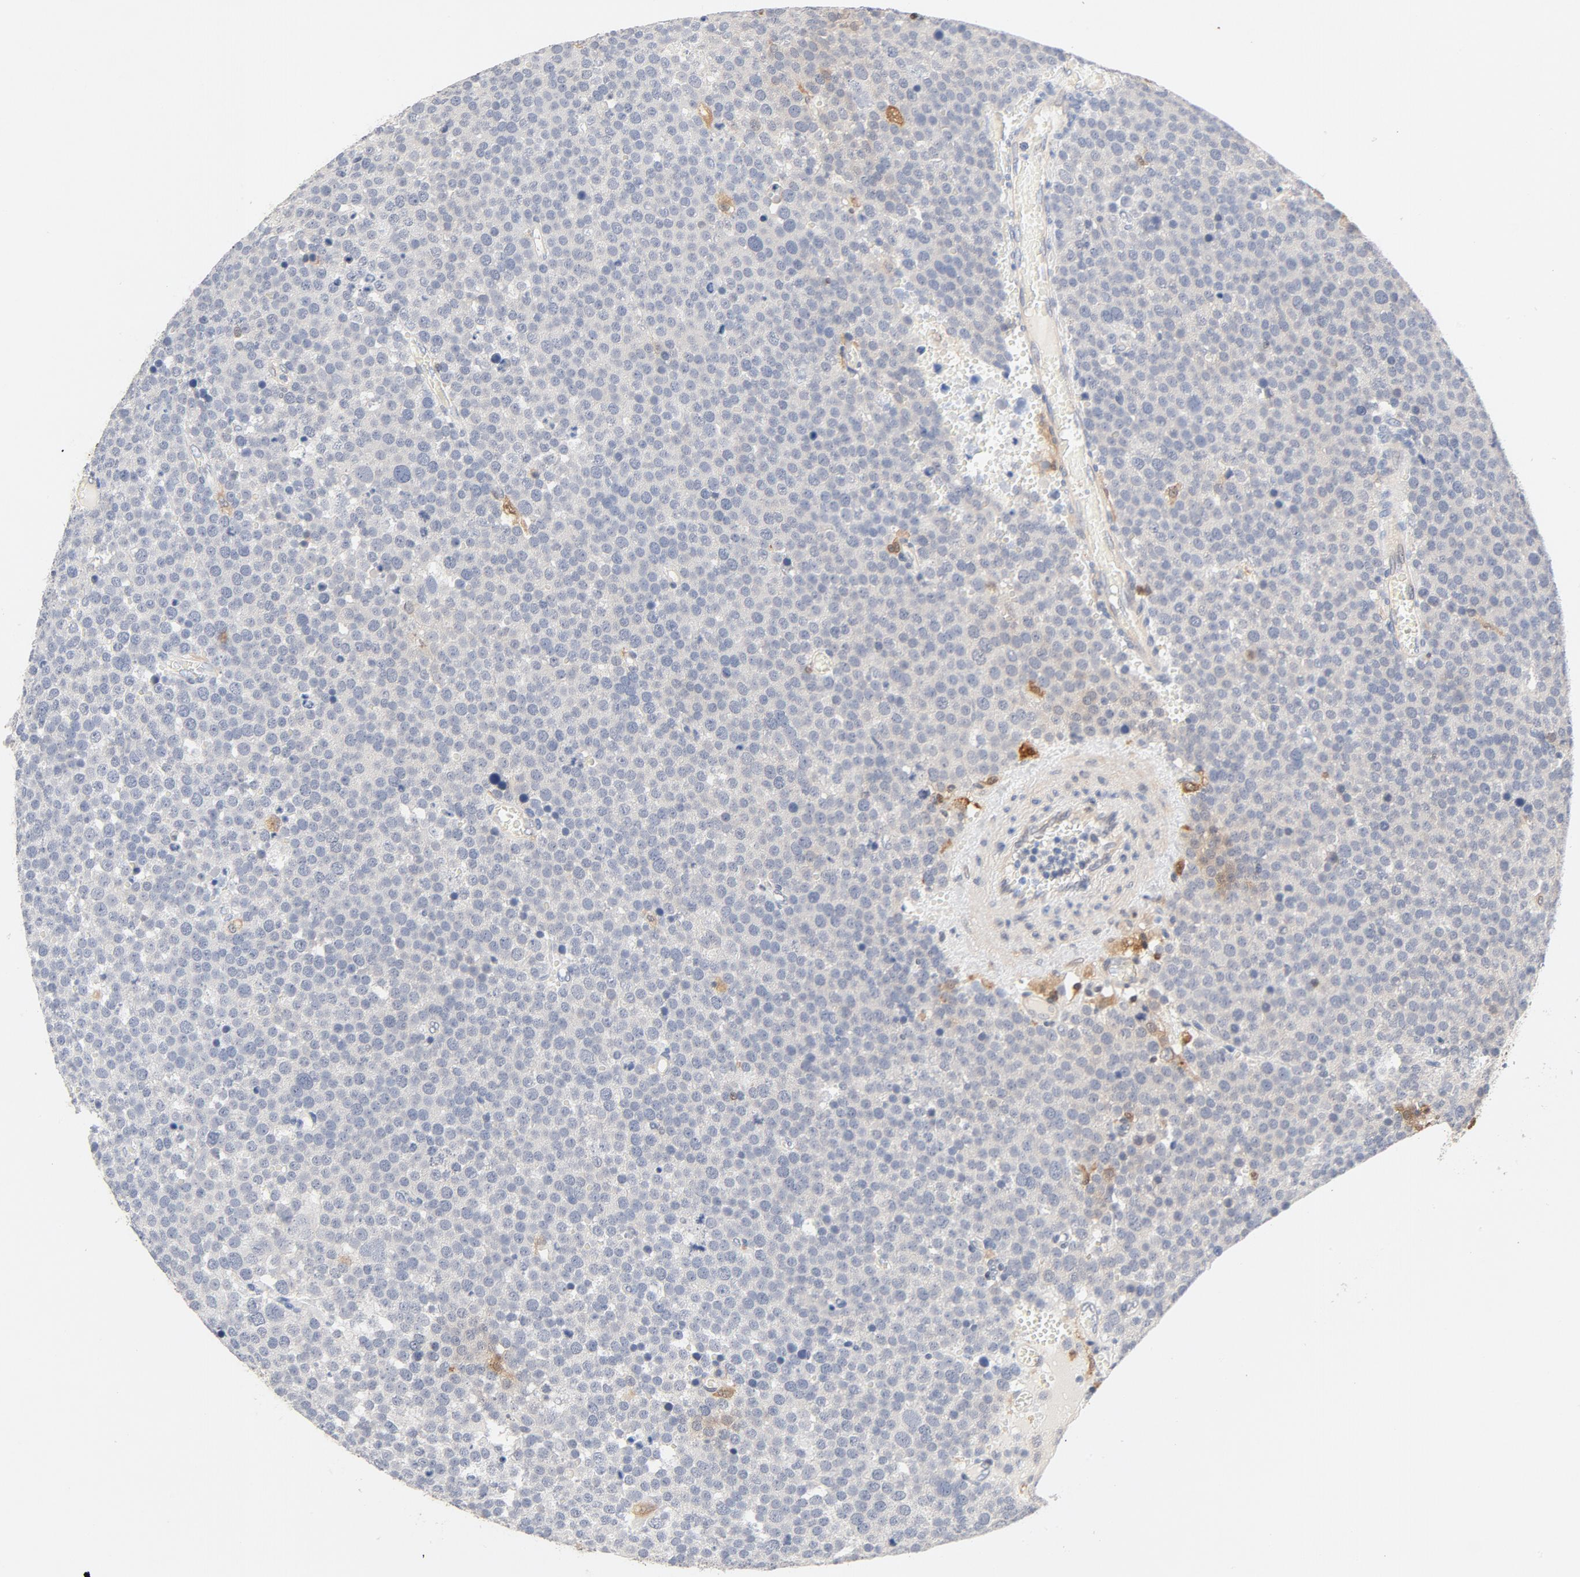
{"staining": {"intensity": "strong", "quantity": "<25%", "location": "cytoplasmic/membranous"}, "tissue": "testis cancer", "cell_type": "Tumor cells", "image_type": "cancer", "snomed": [{"axis": "morphology", "description": "Seminoma, NOS"}, {"axis": "topography", "description": "Testis"}], "caption": "A micrograph of testis cancer (seminoma) stained for a protein demonstrates strong cytoplasmic/membranous brown staining in tumor cells.", "gene": "STAT1", "patient": {"sex": "male", "age": 71}}